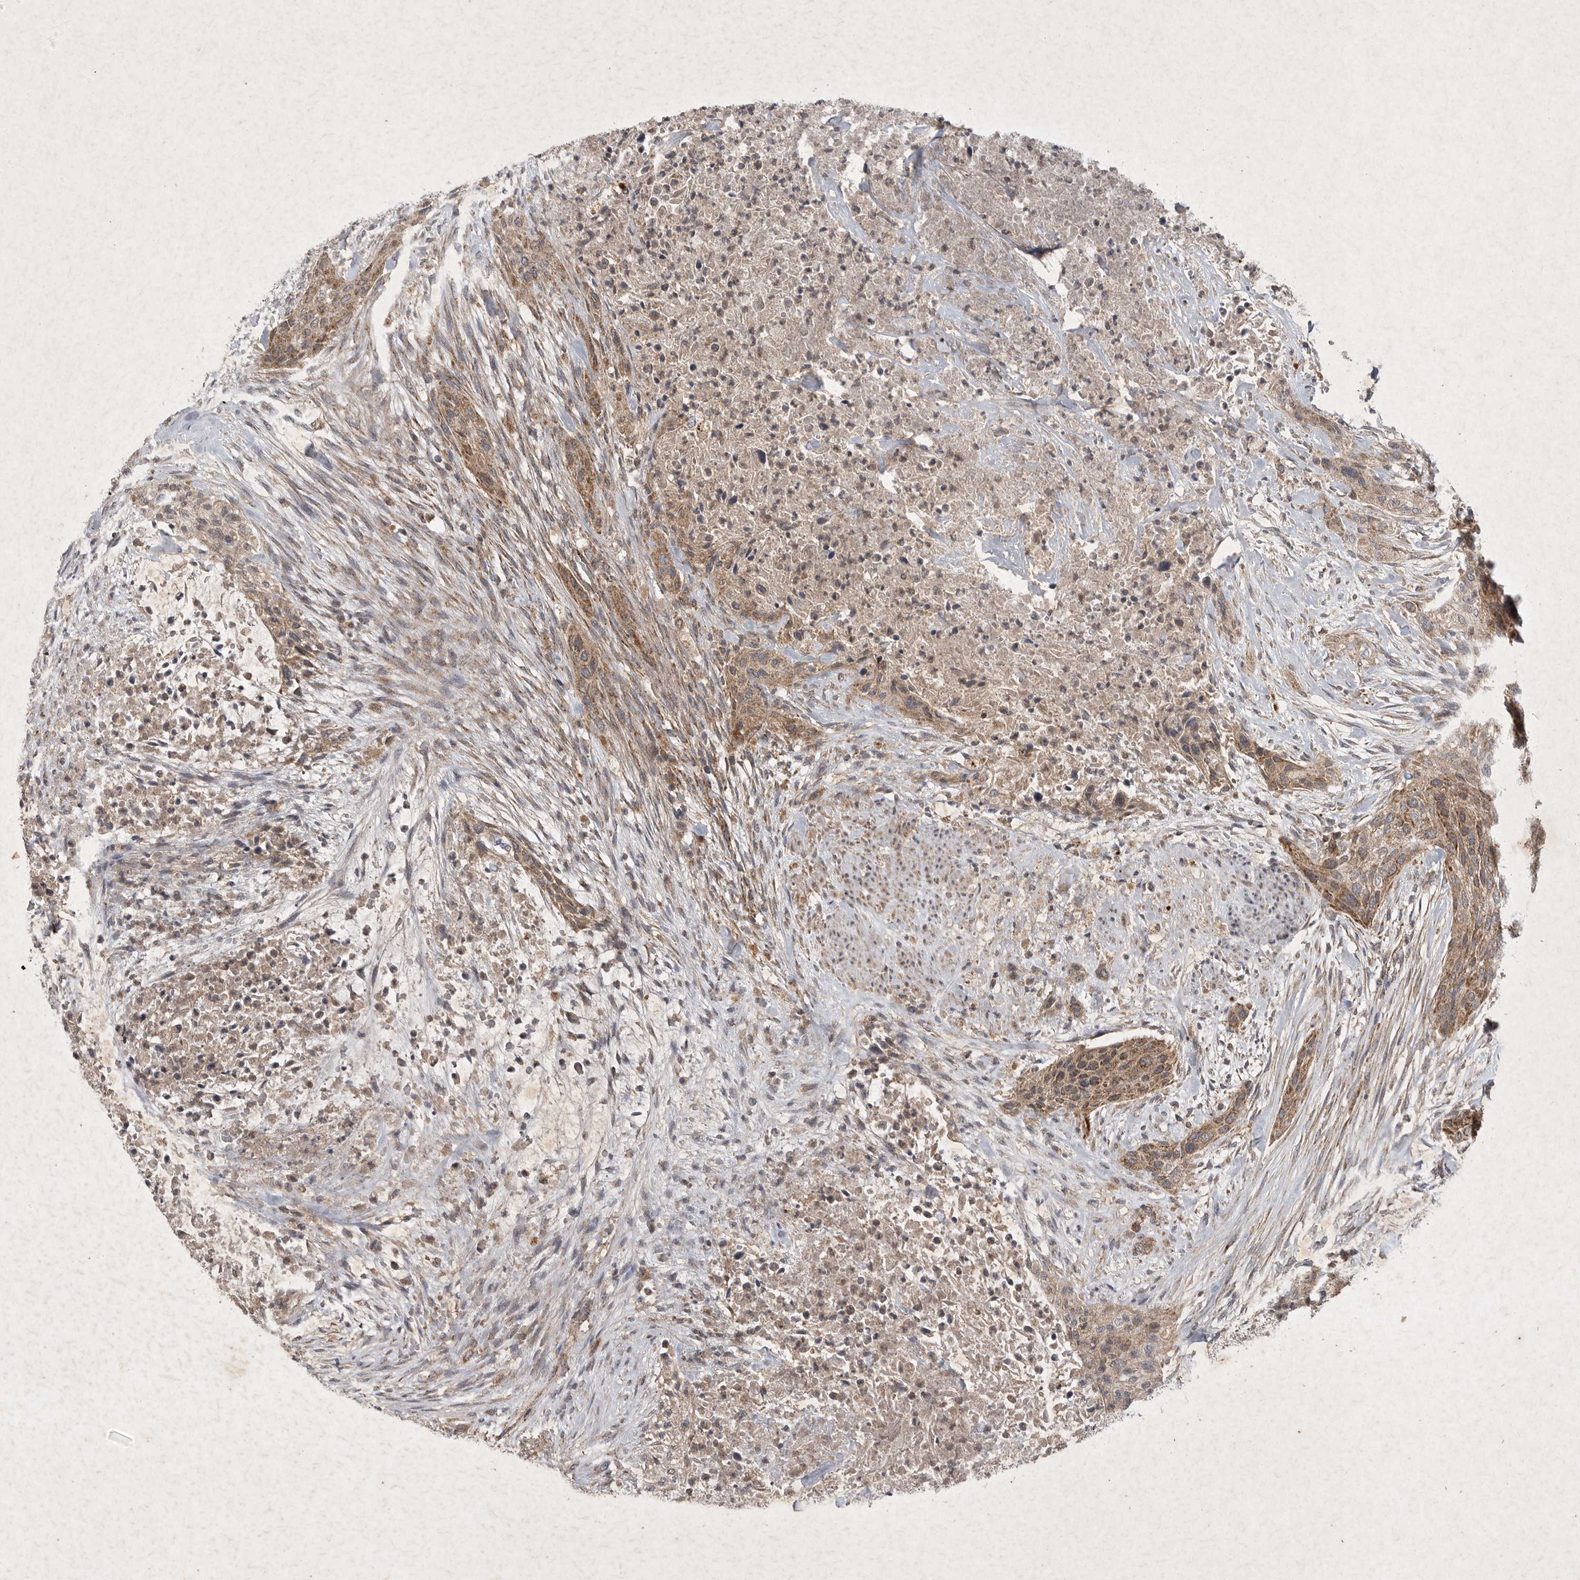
{"staining": {"intensity": "moderate", "quantity": ">75%", "location": "cytoplasmic/membranous"}, "tissue": "urothelial cancer", "cell_type": "Tumor cells", "image_type": "cancer", "snomed": [{"axis": "morphology", "description": "Urothelial carcinoma, High grade"}, {"axis": "topography", "description": "Urinary bladder"}], "caption": "A medium amount of moderate cytoplasmic/membranous expression is identified in about >75% of tumor cells in high-grade urothelial carcinoma tissue.", "gene": "DDR1", "patient": {"sex": "male", "age": 35}}